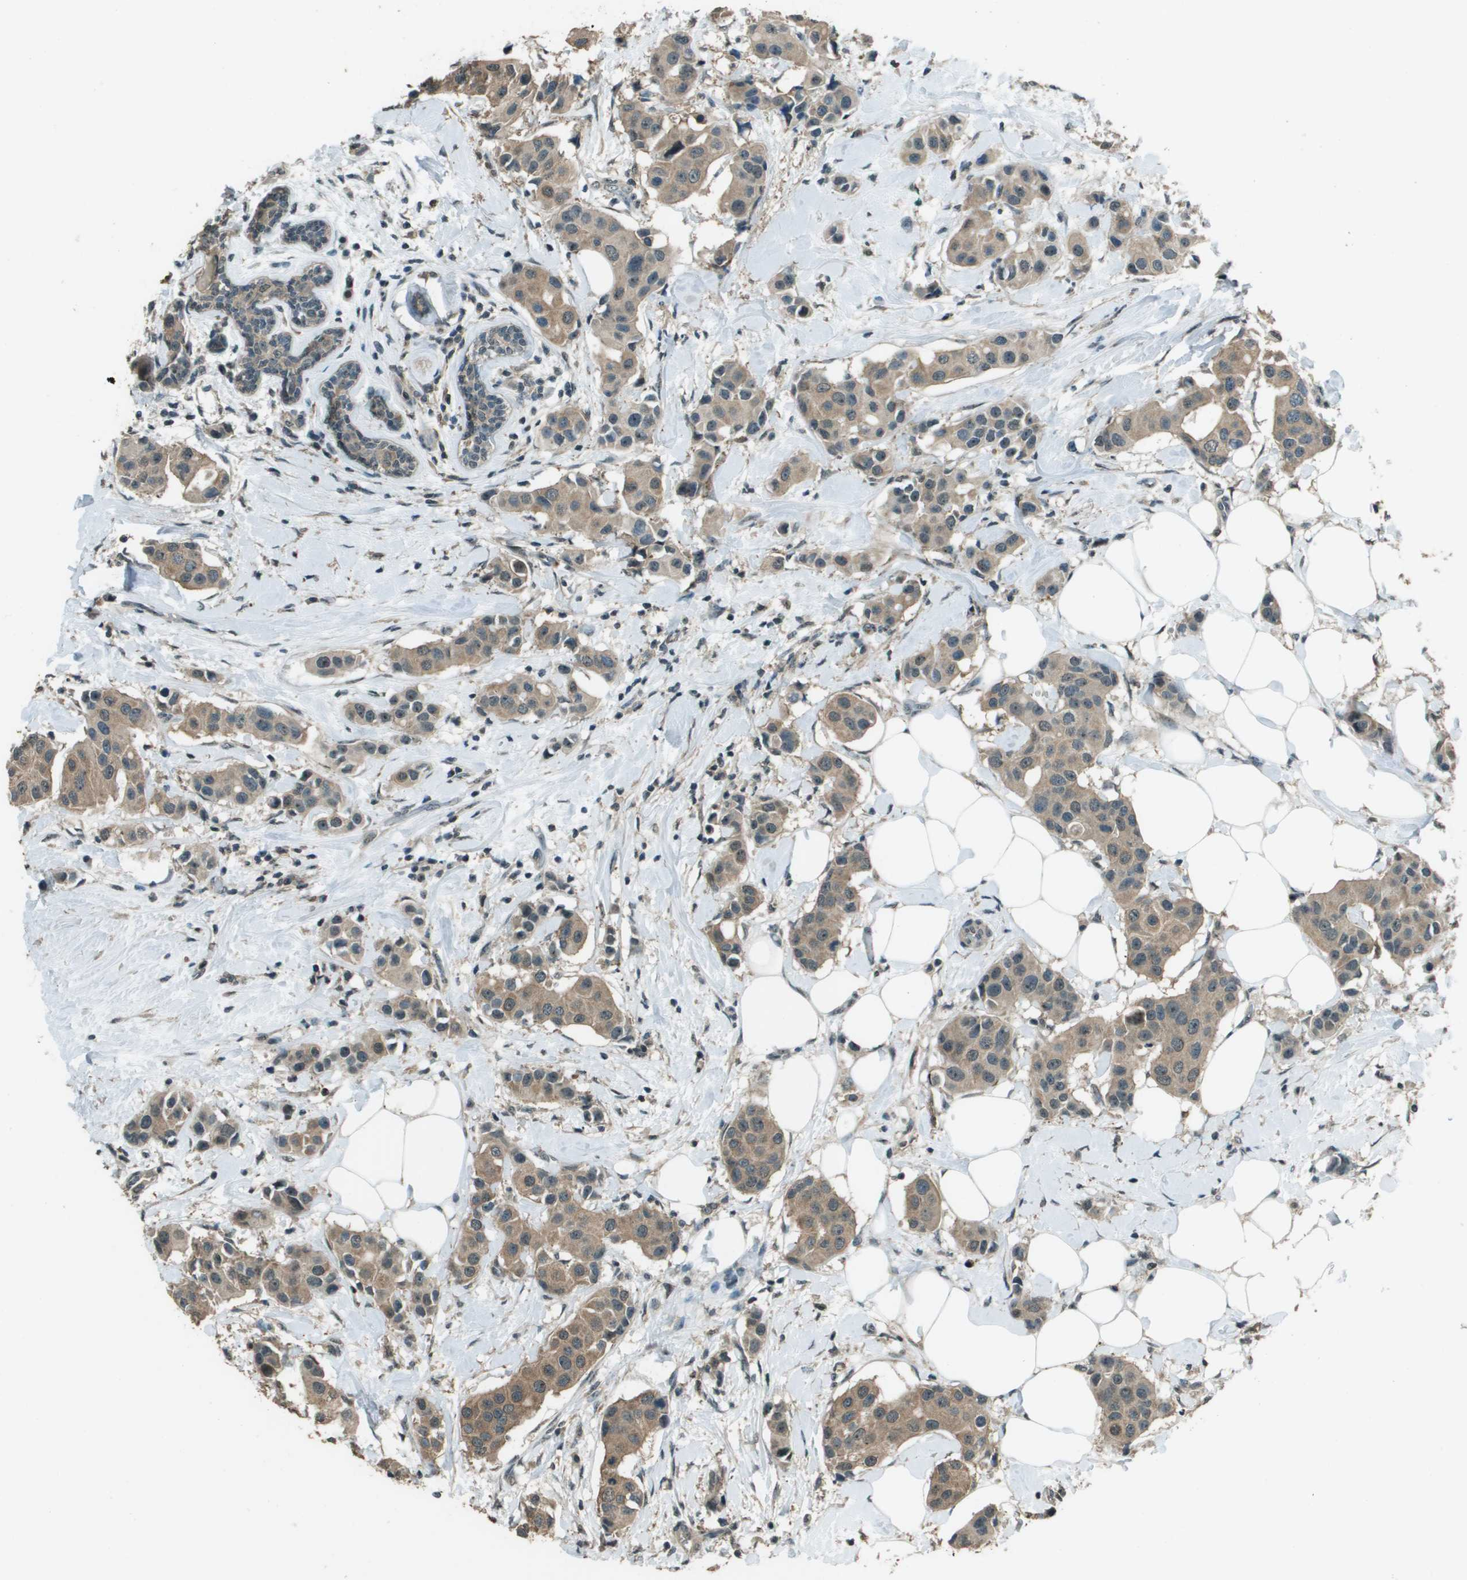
{"staining": {"intensity": "moderate", "quantity": ">75%", "location": "cytoplasmic/membranous"}, "tissue": "breast cancer", "cell_type": "Tumor cells", "image_type": "cancer", "snomed": [{"axis": "morphology", "description": "Normal tissue, NOS"}, {"axis": "morphology", "description": "Duct carcinoma"}, {"axis": "topography", "description": "Breast"}], "caption": "High-power microscopy captured an immunohistochemistry photomicrograph of breast infiltrating ductal carcinoma, revealing moderate cytoplasmic/membranous expression in about >75% of tumor cells.", "gene": "SDC3", "patient": {"sex": "female", "age": 39}}